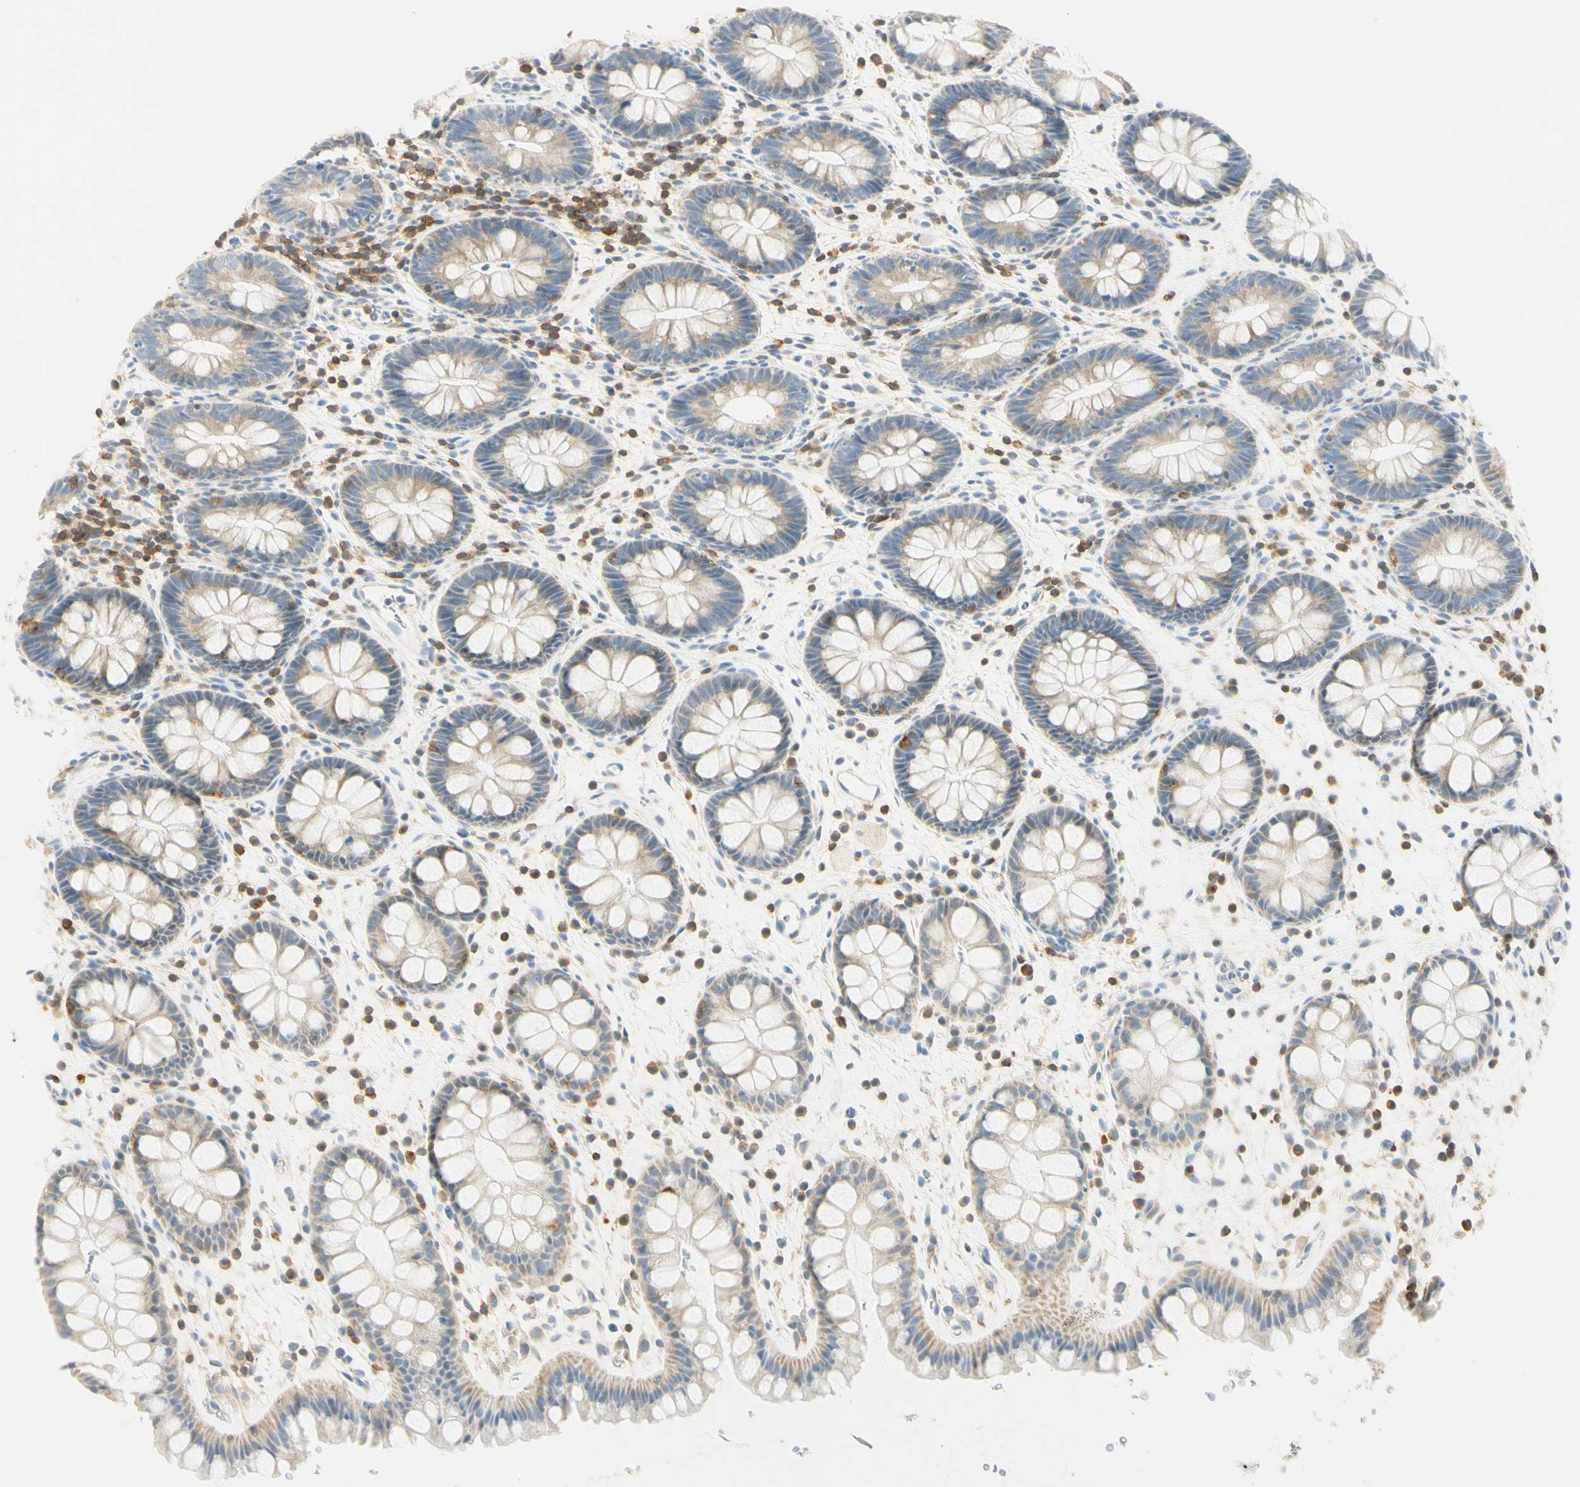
{"staining": {"intensity": "weak", "quantity": "<25%", "location": "cytoplasmic/membranous"}, "tissue": "rectum", "cell_type": "Glandular cells", "image_type": "normal", "snomed": [{"axis": "morphology", "description": "Normal tissue, NOS"}, {"axis": "topography", "description": "Rectum"}], "caption": "Immunohistochemistry histopathology image of unremarkable rectum: rectum stained with DAB demonstrates no significant protein expression in glandular cells.", "gene": "LAT", "patient": {"sex": "female", "age": 24}}